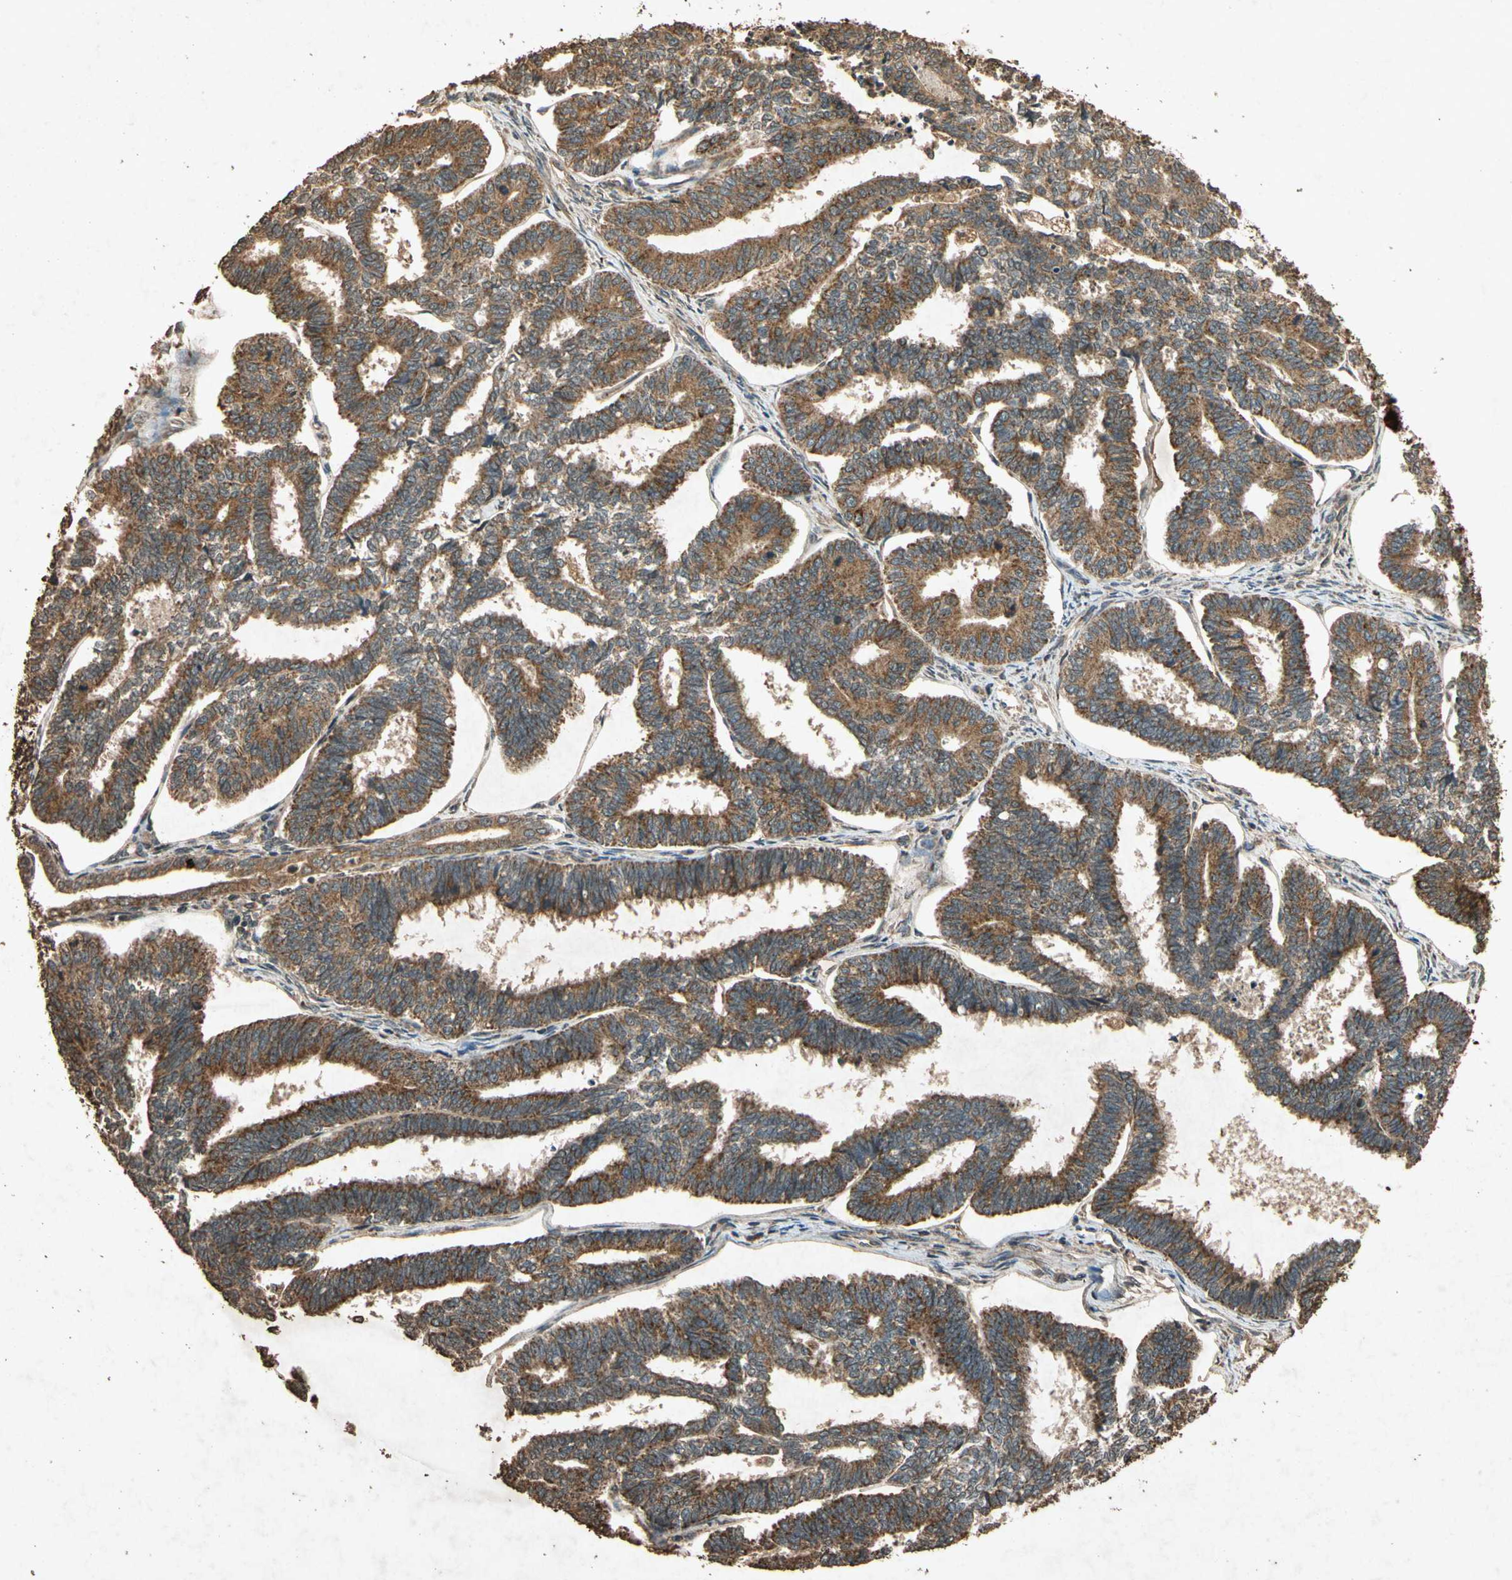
{"staining": {"intensity": "moderate", "quantity": ">75%", "location": "cytoplasmic/membranous"}, "tissue": "endometrial cancer", "cell_type": "Tumor cells", "image_type": "cancer", "snomed": [{"axis": "morphology", "description": "Adenocarcinoma, NOS"}, {"axis": "topography", "description": "Endometrium"}], "caption": "The image exhibits immunohistochemical staining of endometrial cancer (adenocarcinoma). There is moderate cytoplasmic/membranous staining is seen in approximately >75% of tumor cells.", "gene": "TXN2", "patient": {"sex": "female", "age": 70}}